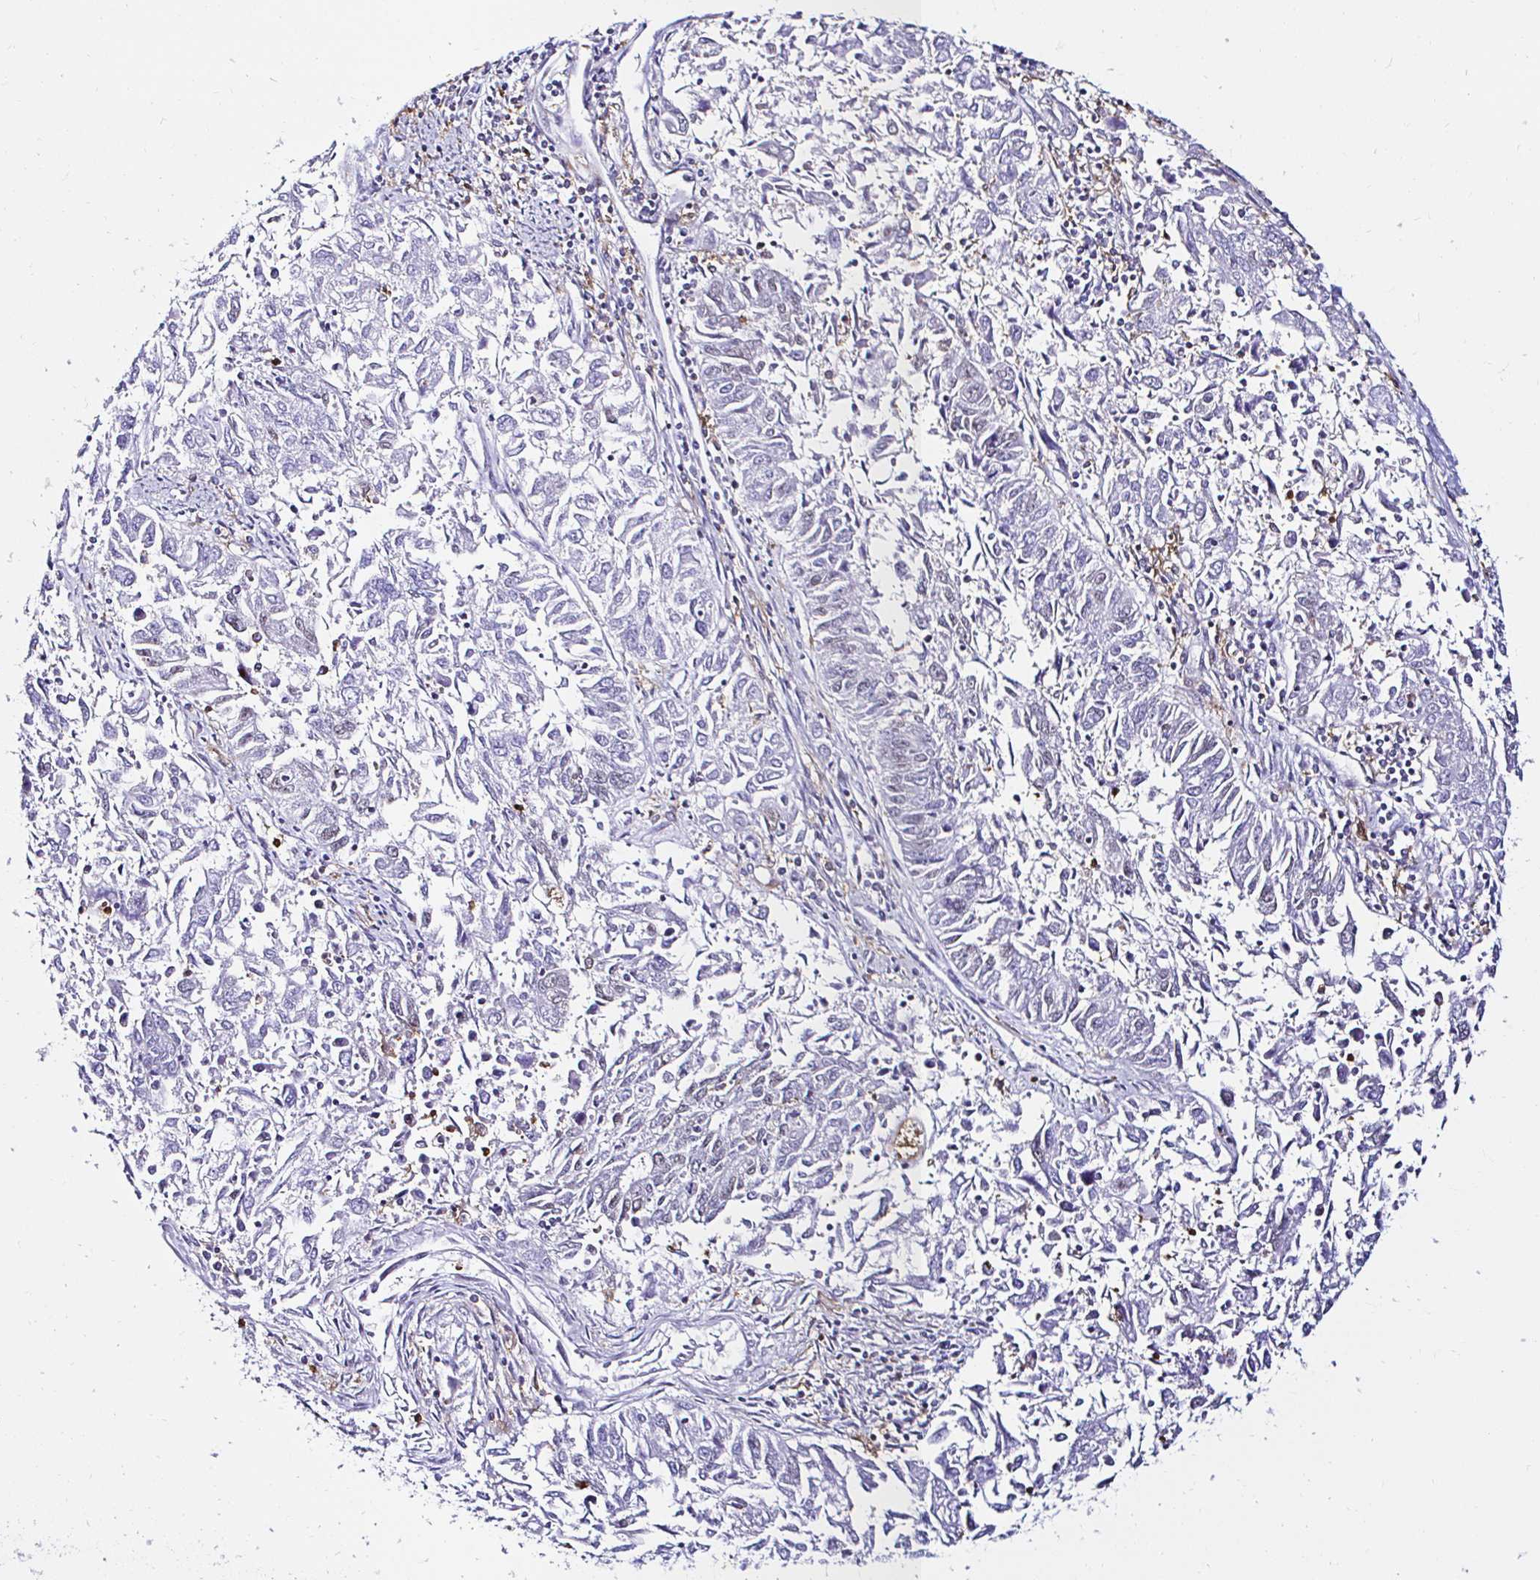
{"staining": {"intensity": "negative", "quantity": "none", "location": "none"}, "tissue": "endometrial cancer", "cell_type": "Tumor cells", "image_type": "cancer", "snomed": [{"axis": "morphology", "description": "Adenocarcinoma, NOS"}, {"axis": "topography", "description": "Endometrium"}], "caption": "Immunohistochemistry of adenocarcinoma (endometrial) shows no expression in tumor cells.", "gene": "CYBB", "patient": {"sex": "female", "age": 42}}